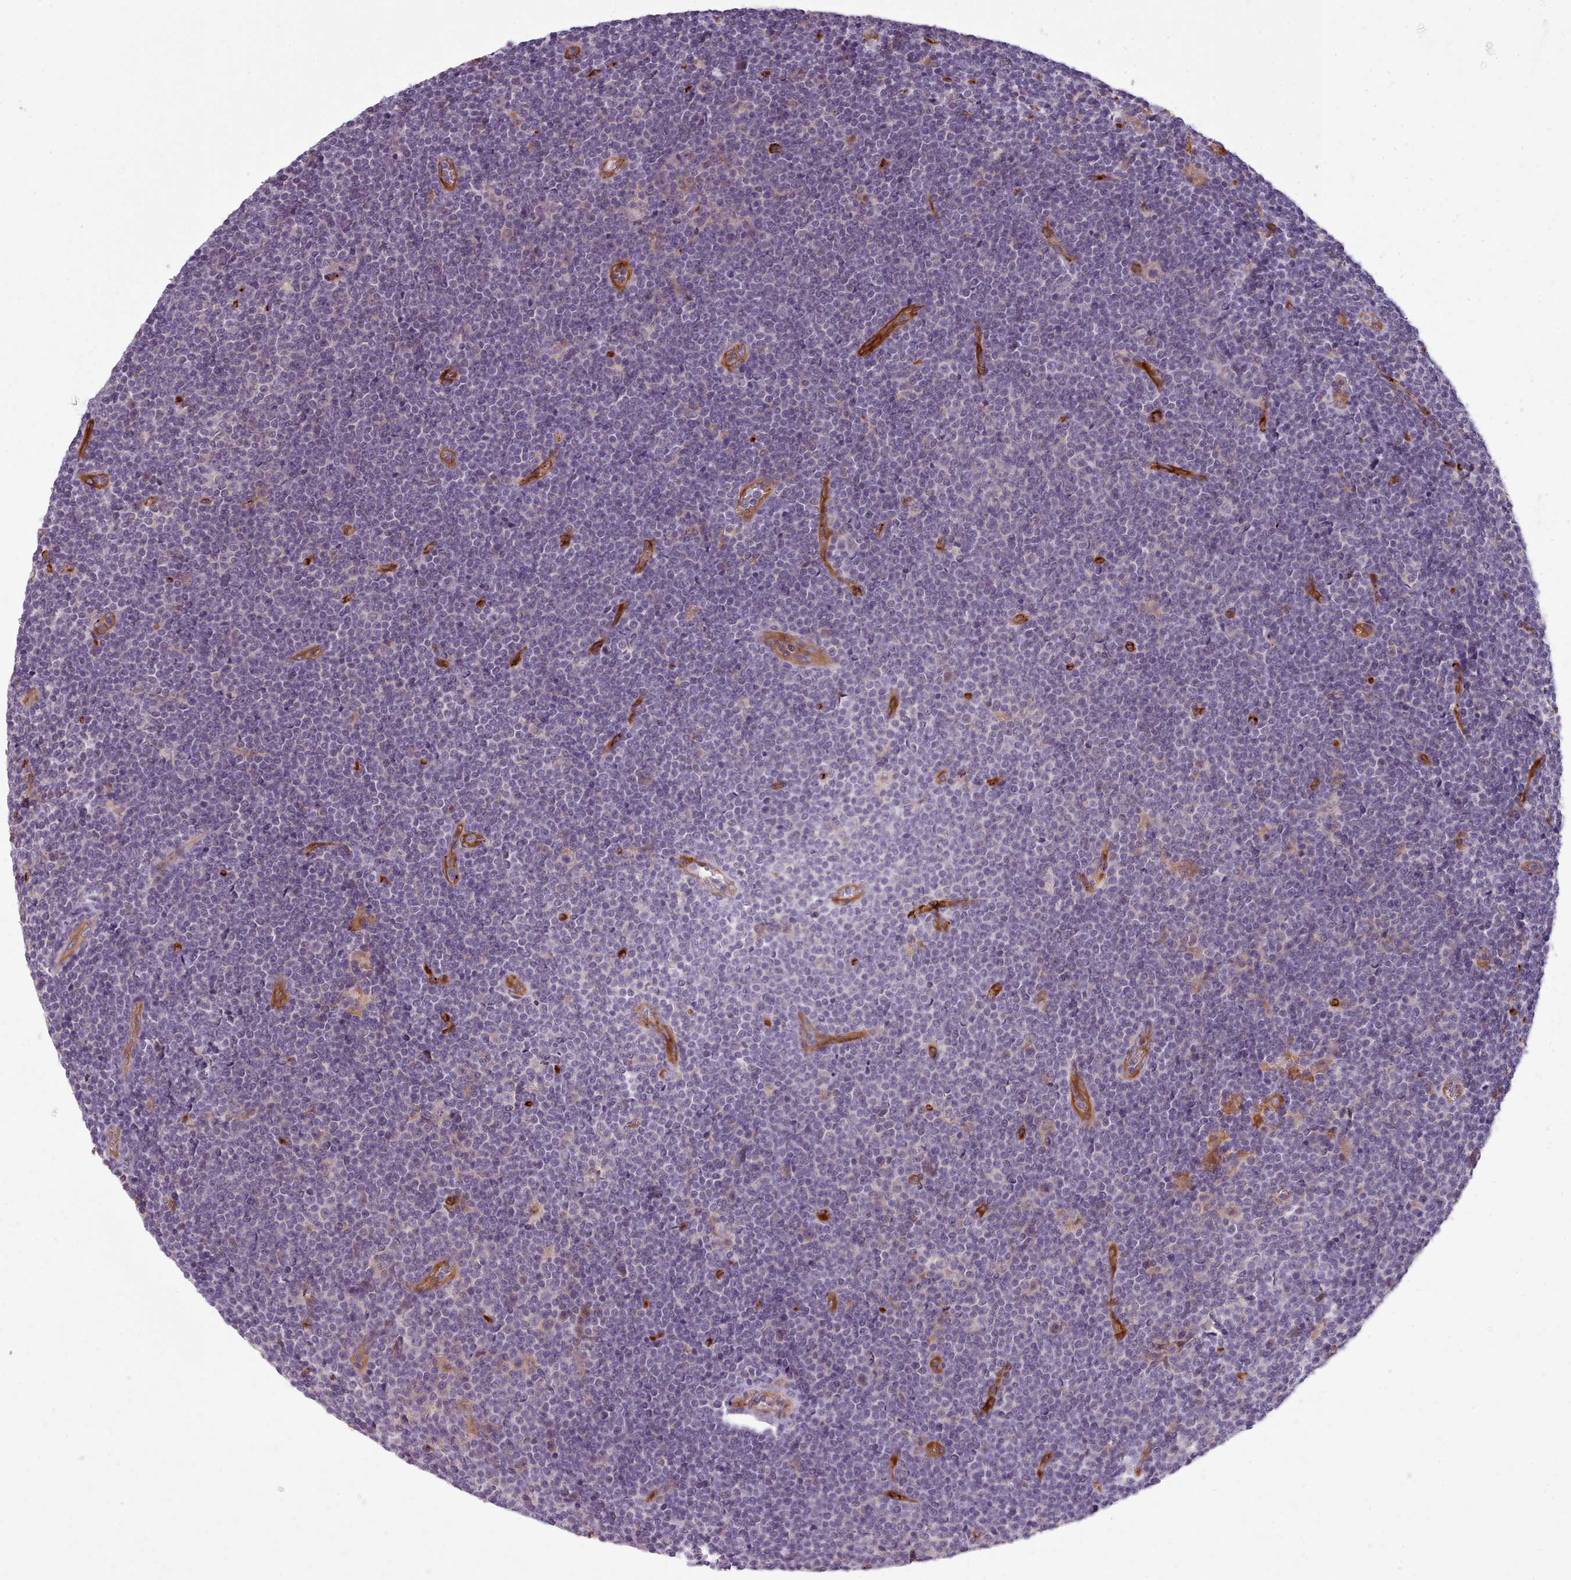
{"staining": {"intensity": "negative", "quantity": "none", "location": "none"}, "tissue": "lymphoma", "cell_type": "Tumor cells", "image_type": "cancer", "snomed": [{"axis": "morphology", "description": "Malignant lymphoma, non-Hodgkin's type, Low grade"}, {"axis": "topography", "description": "Lymph node"}], "caption": "IHC of human low-grade malignant lymphoma, non-Hodgkin's type reveals no expression in tumor cells.", "gene": "CD300LF", "patient": {"sex": "male", "age": 48}}